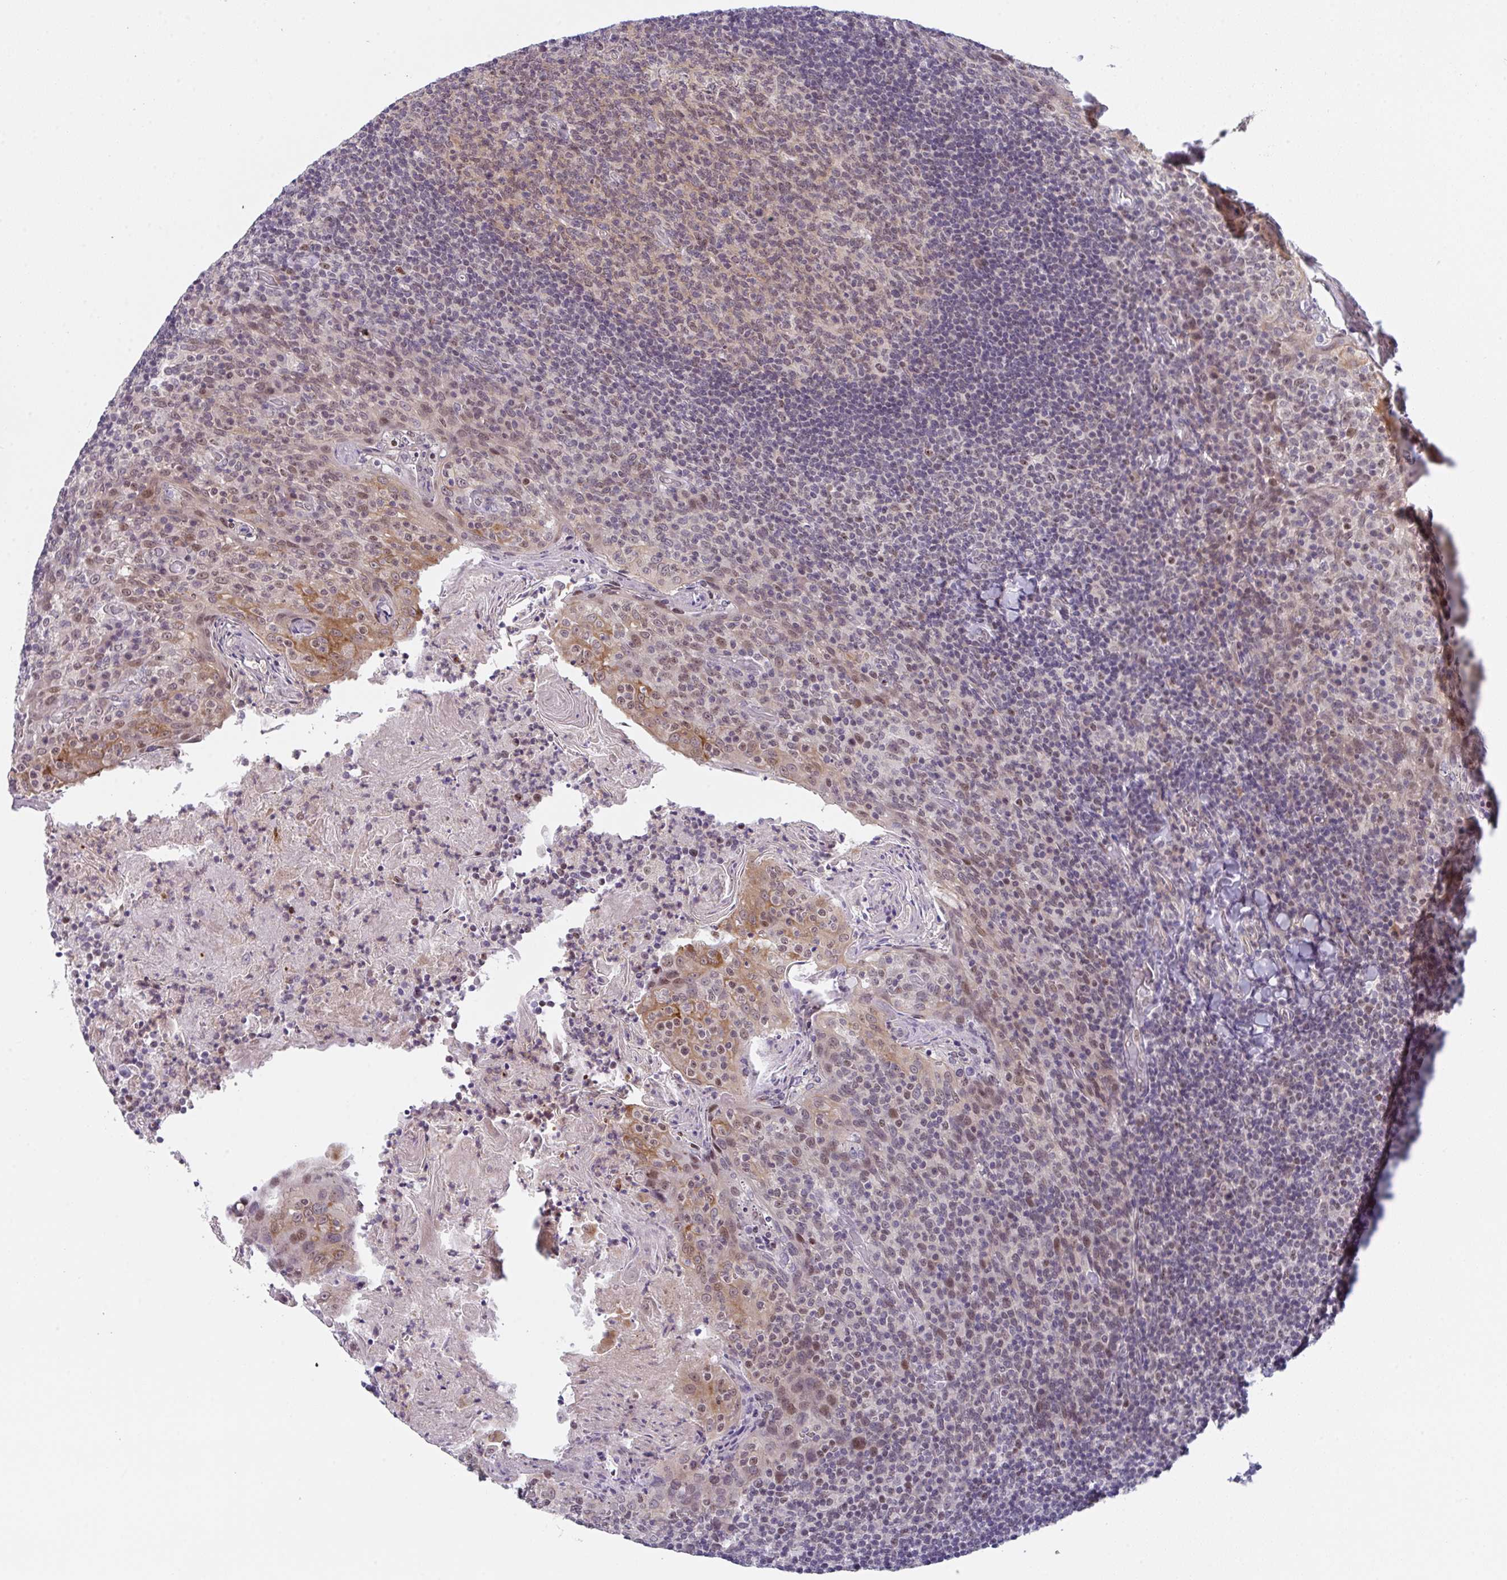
{"staining": {"intensity": "weak", "quantity": "25%-75%", "location": "cytoplasmic/membranous,nuclear"}, "tissue": "tonsil", "cell_type": "Germinal center cells", "image_type": "normal", "snomed": [{"axis": "morphology", "description": "Normal tissue, NOS"}, {"axis": "topography", "description": "Tonsil"}], "caption": "Brown immunohistochemical staining in normal human tonsil displays weak cytoplasmic/membranous,nuclear positivity in approximately 25%-75% of germinal center cells.", "gene": "RBM18", "patient": {"sex": "female", "age": 10}}